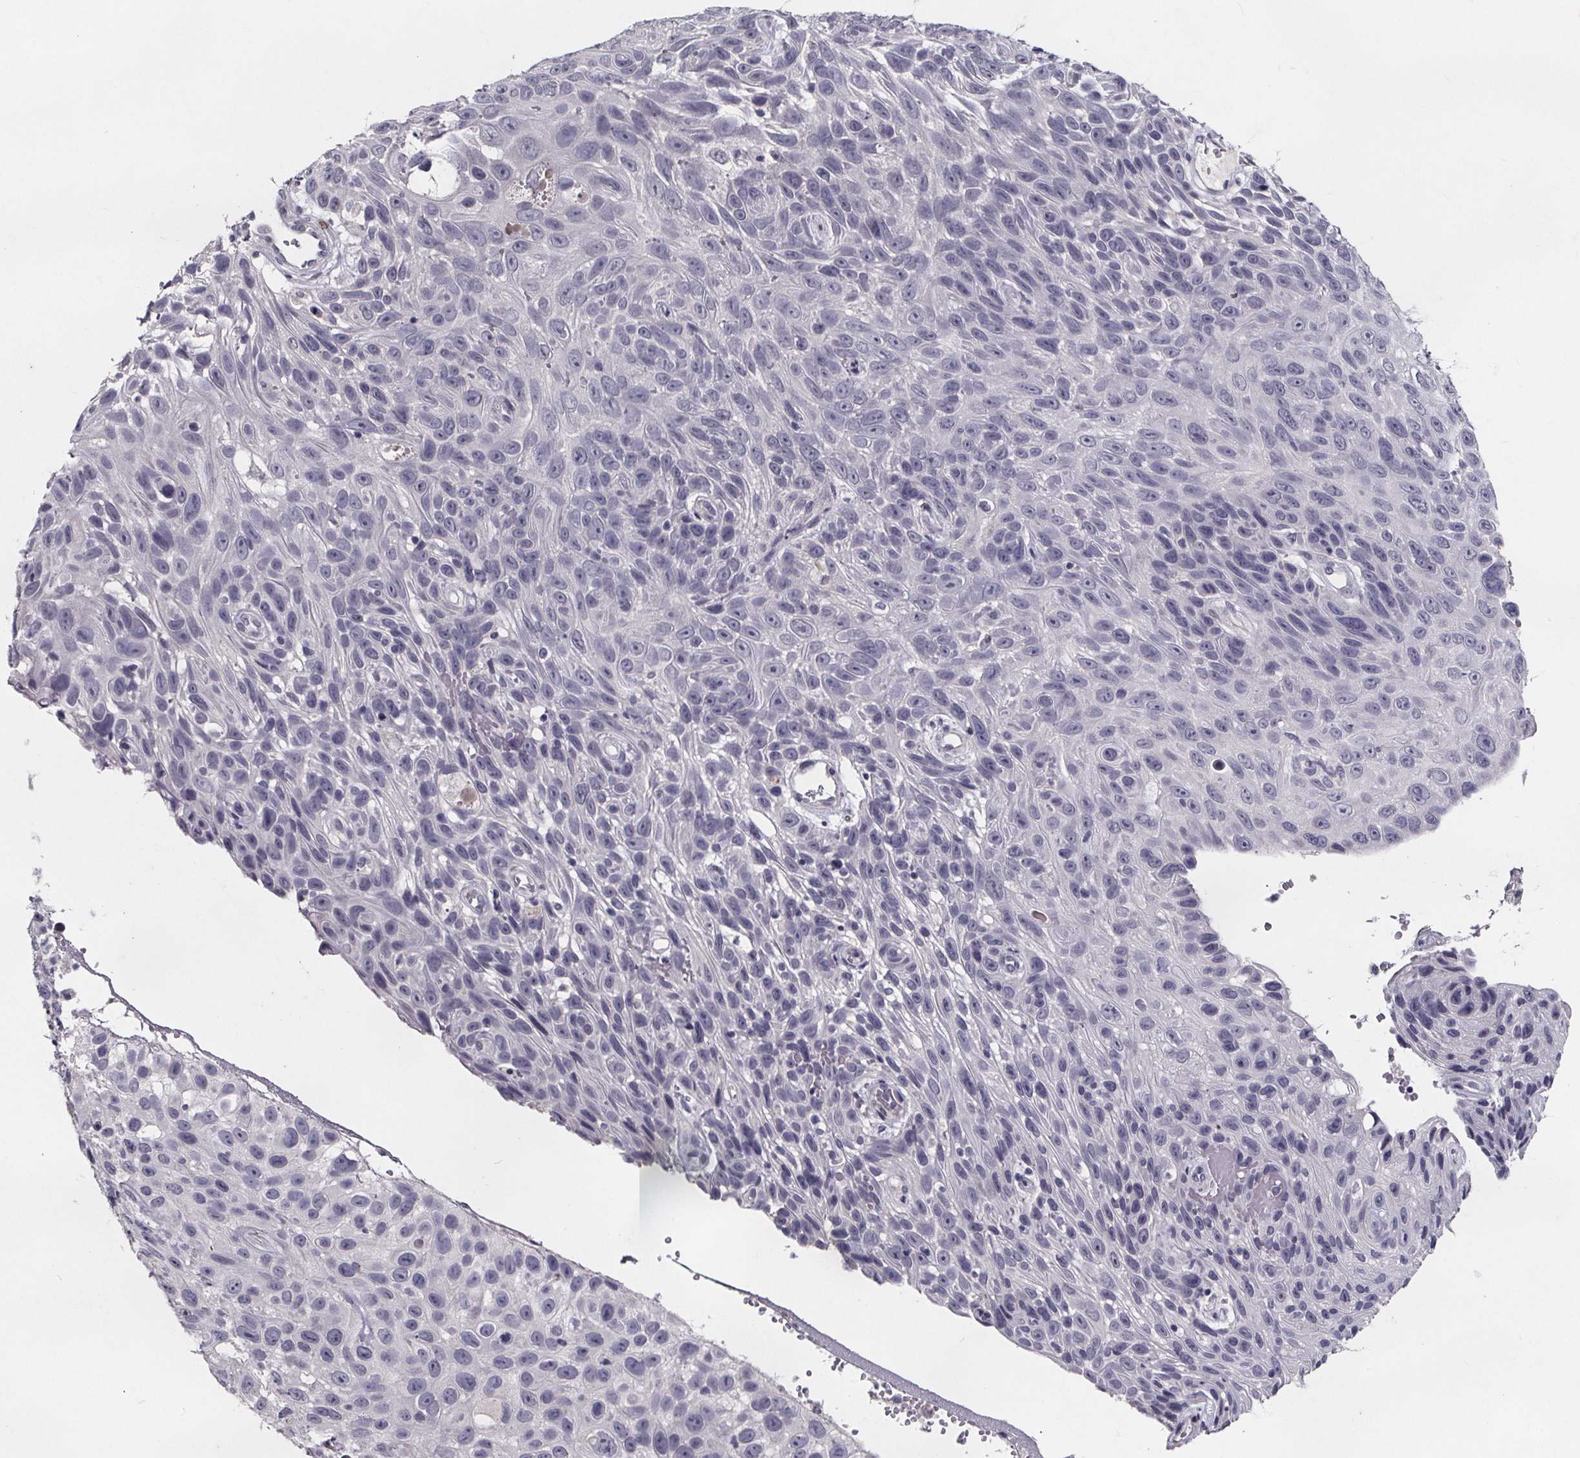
{"staining": {"intensity": "negative", "quantity": "none", "location": "none"}, "tissue": "skin cancer", "cell_type": "Tumor cells", "image_type": "cancer", "snomed": [{"axis": "morphology", "description": "Squamous cell carcinoma, NOS"}, {"axis": "topography", "description": "Skin"}], "caption": "Tumor cells show no significant positivity in squamous cell carcinoma (skin).", "gene": "AR", "patient": {"sex": "male", "age": 82}}